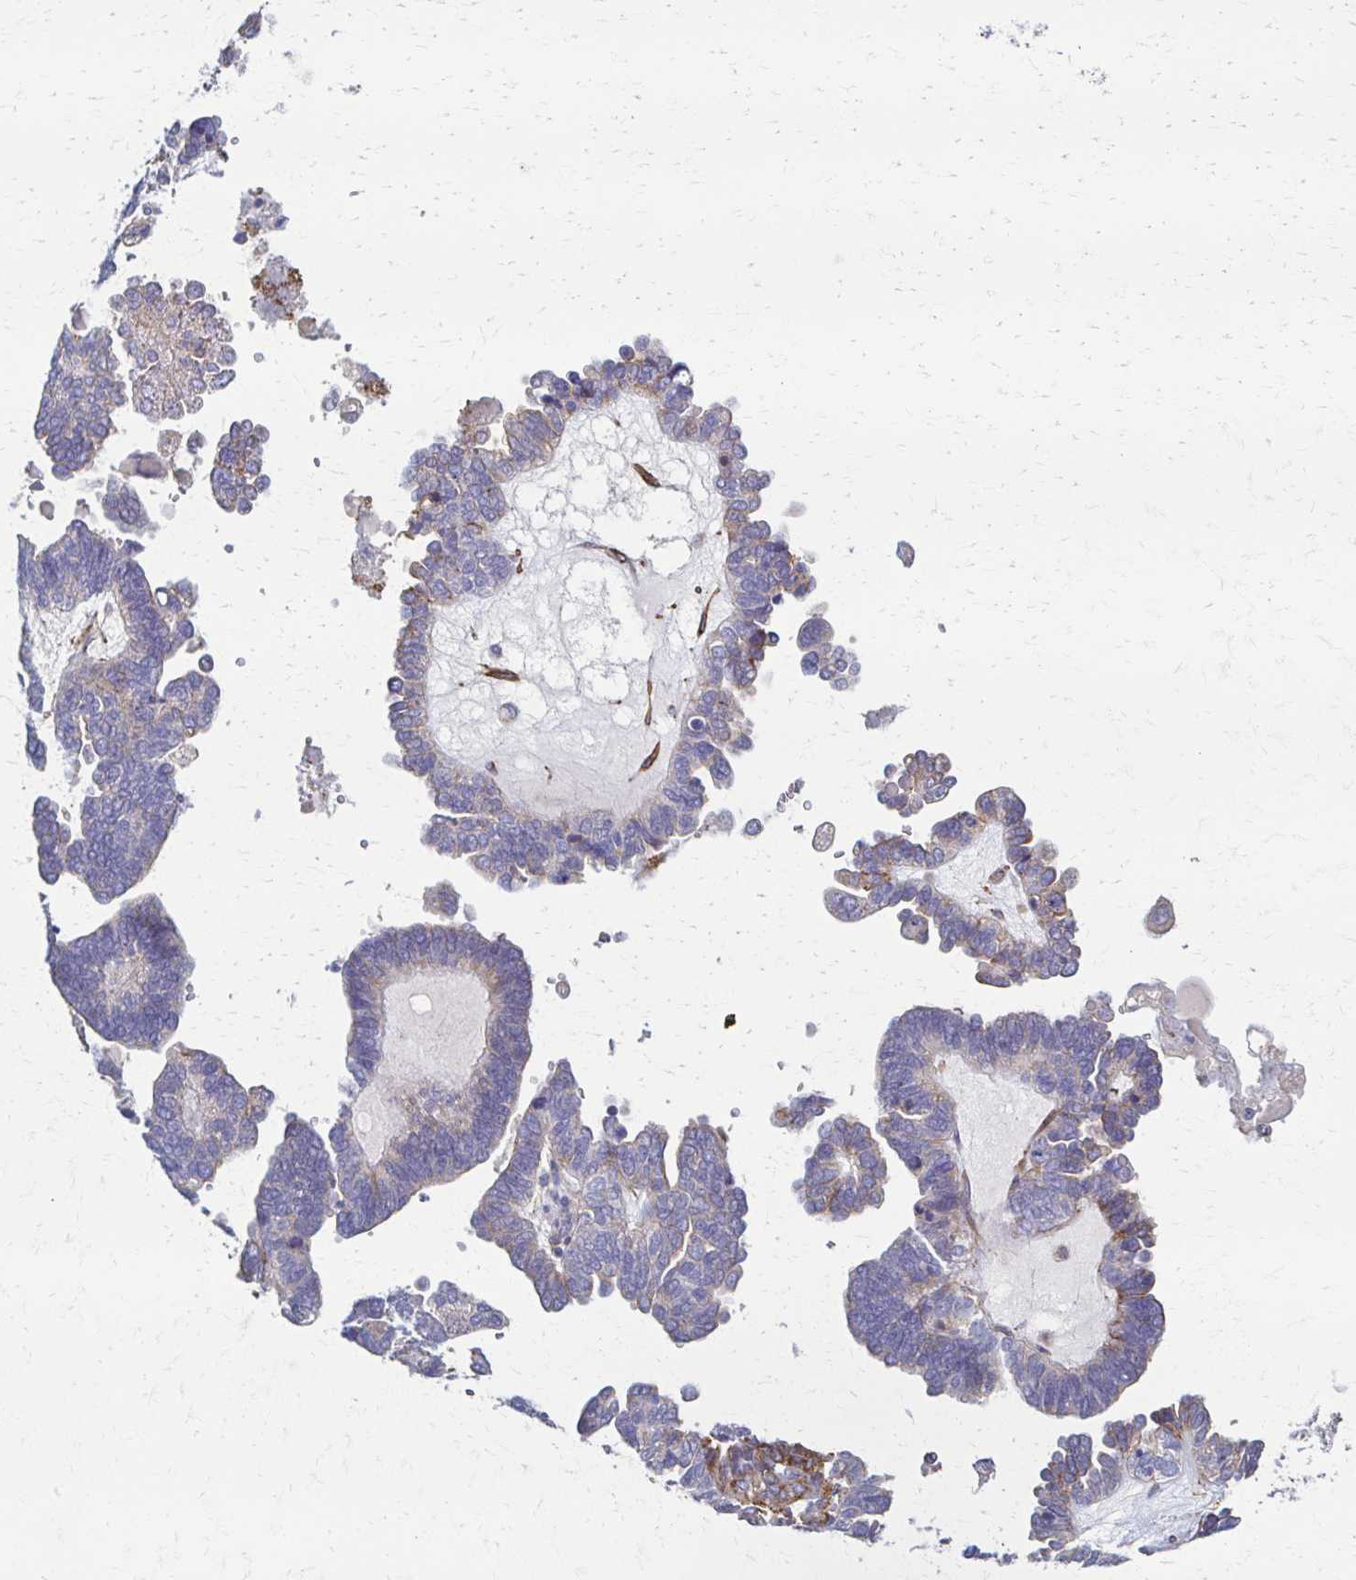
{"staining": {"intensity": "negative", "quantity": "none", "location": "none"}, "tissue": "ovarian cancer", "cell_type": "Tumor cells", "image_type": "cancer", "snomed": [{"axis": "morphology", "description": "Cystadenocarcinoma, serous, NOS"}, {"axis": "topography", "description": "Ovary"}], "caption": "There is no significant expression in tumor cells of ovarian cancer (serous cystadenocarcinoma). (Stains: DAB (3,3'-diaminobenzidine) IHC with hematoxylin counter stain, Microscopy: brightfield microscopy at high magnification).", "gene": "TIMMDC1", "patient": {"sex": "female", "age": 51}}